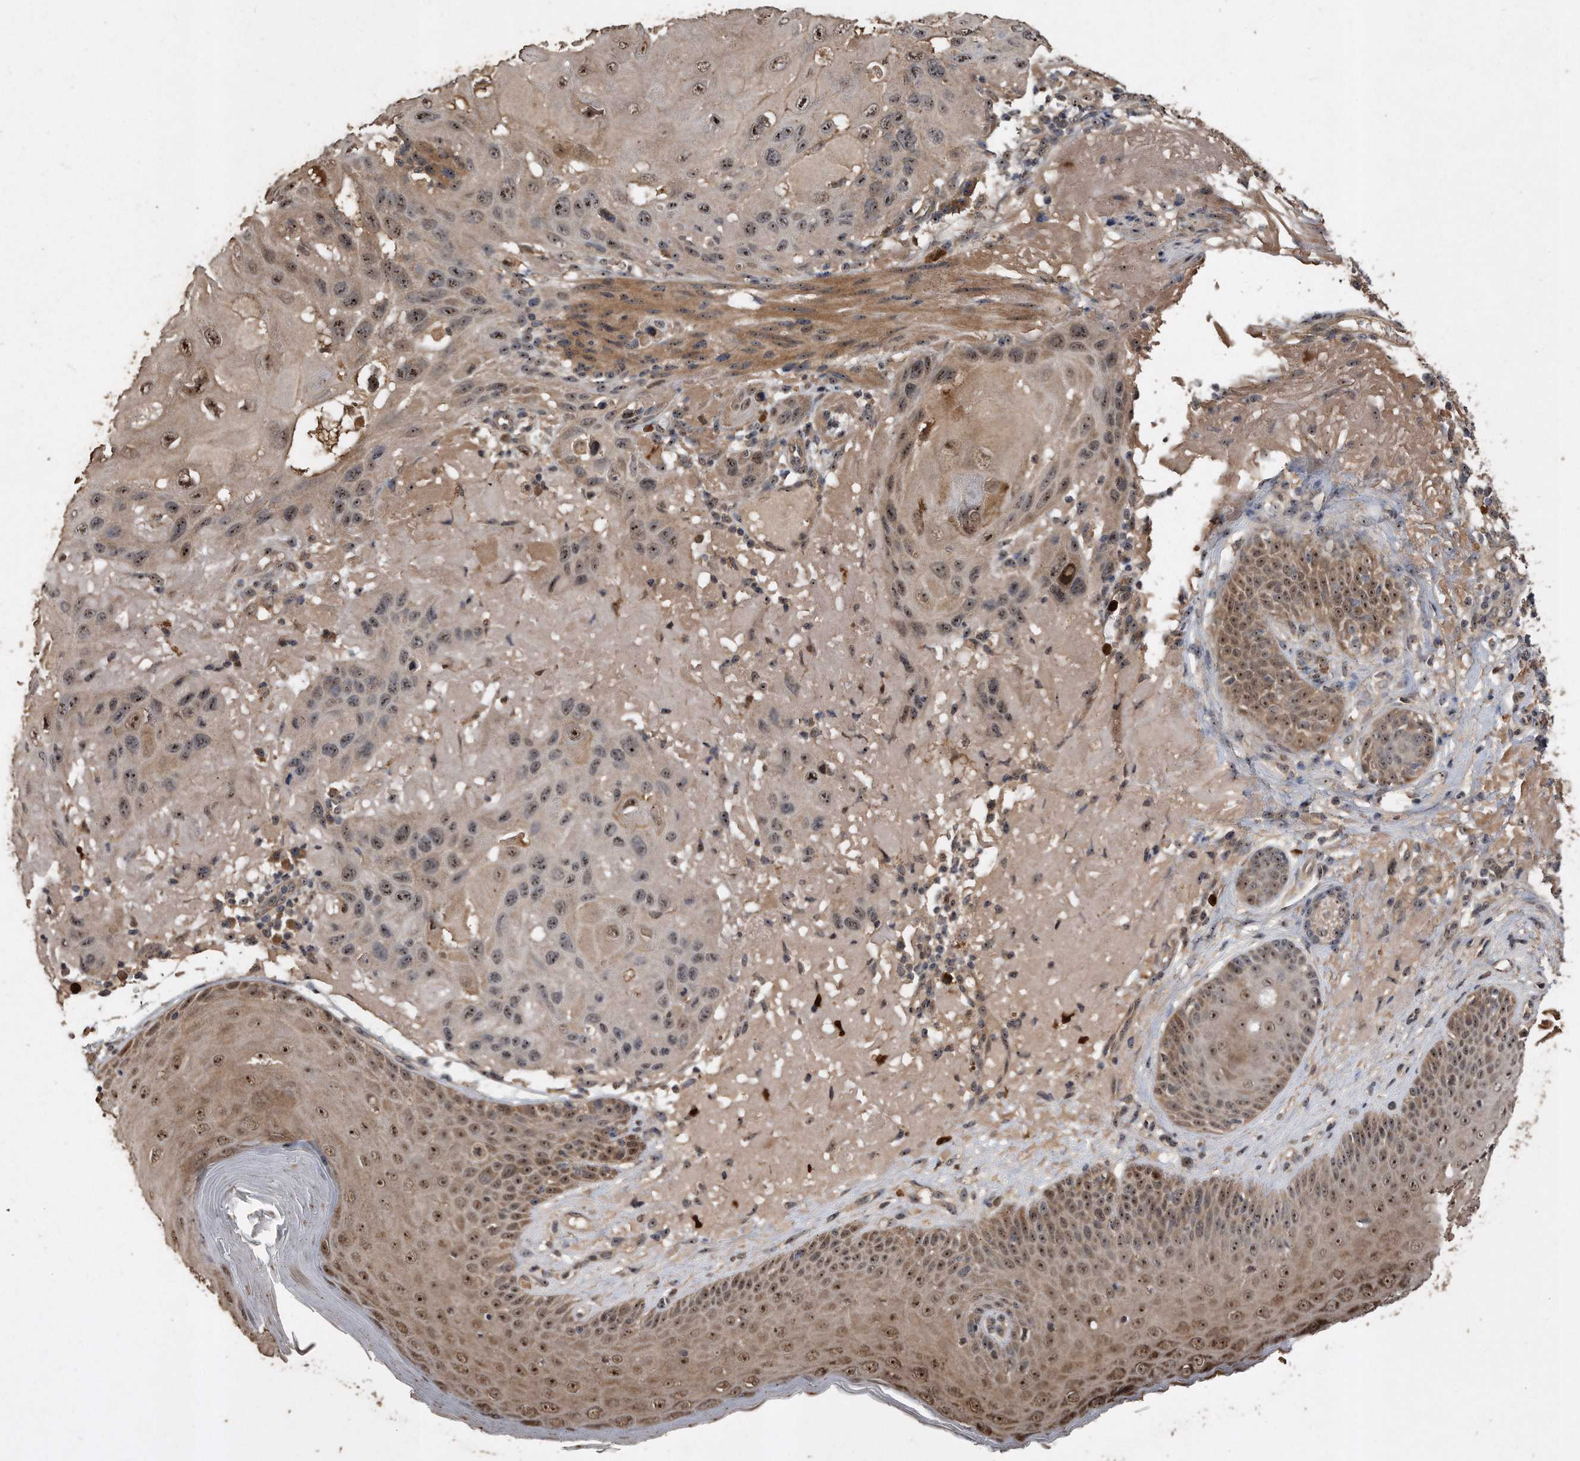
{"staining": {"intensity": "moderate", "quantity": ">75%", "location": "nuclear"}, "tissue": "skin cancer", "cell_type": "Tumor cells", "image_type": "cancer", "snomed": [{"axis": "morphology", "description": "Normal tissue, NOS"}, {"axis": "morphology", "description": "Squamous cell carcinoma, NOS"}, {"axis": "topography", "description": "Skin"}], "caption": "High-magnification brightfield microscopy of skin cancer (squamous cell carcinoma) stained with DAB (3,3'-diaminobenzidine) (brown) and counterstained with hematoxylin (blue). tumor cells exhibit moderate nuclear staining is present in approximately>75% of cells.", "gene": "PELO", "patient": {"sex": "female", "age": 96}}